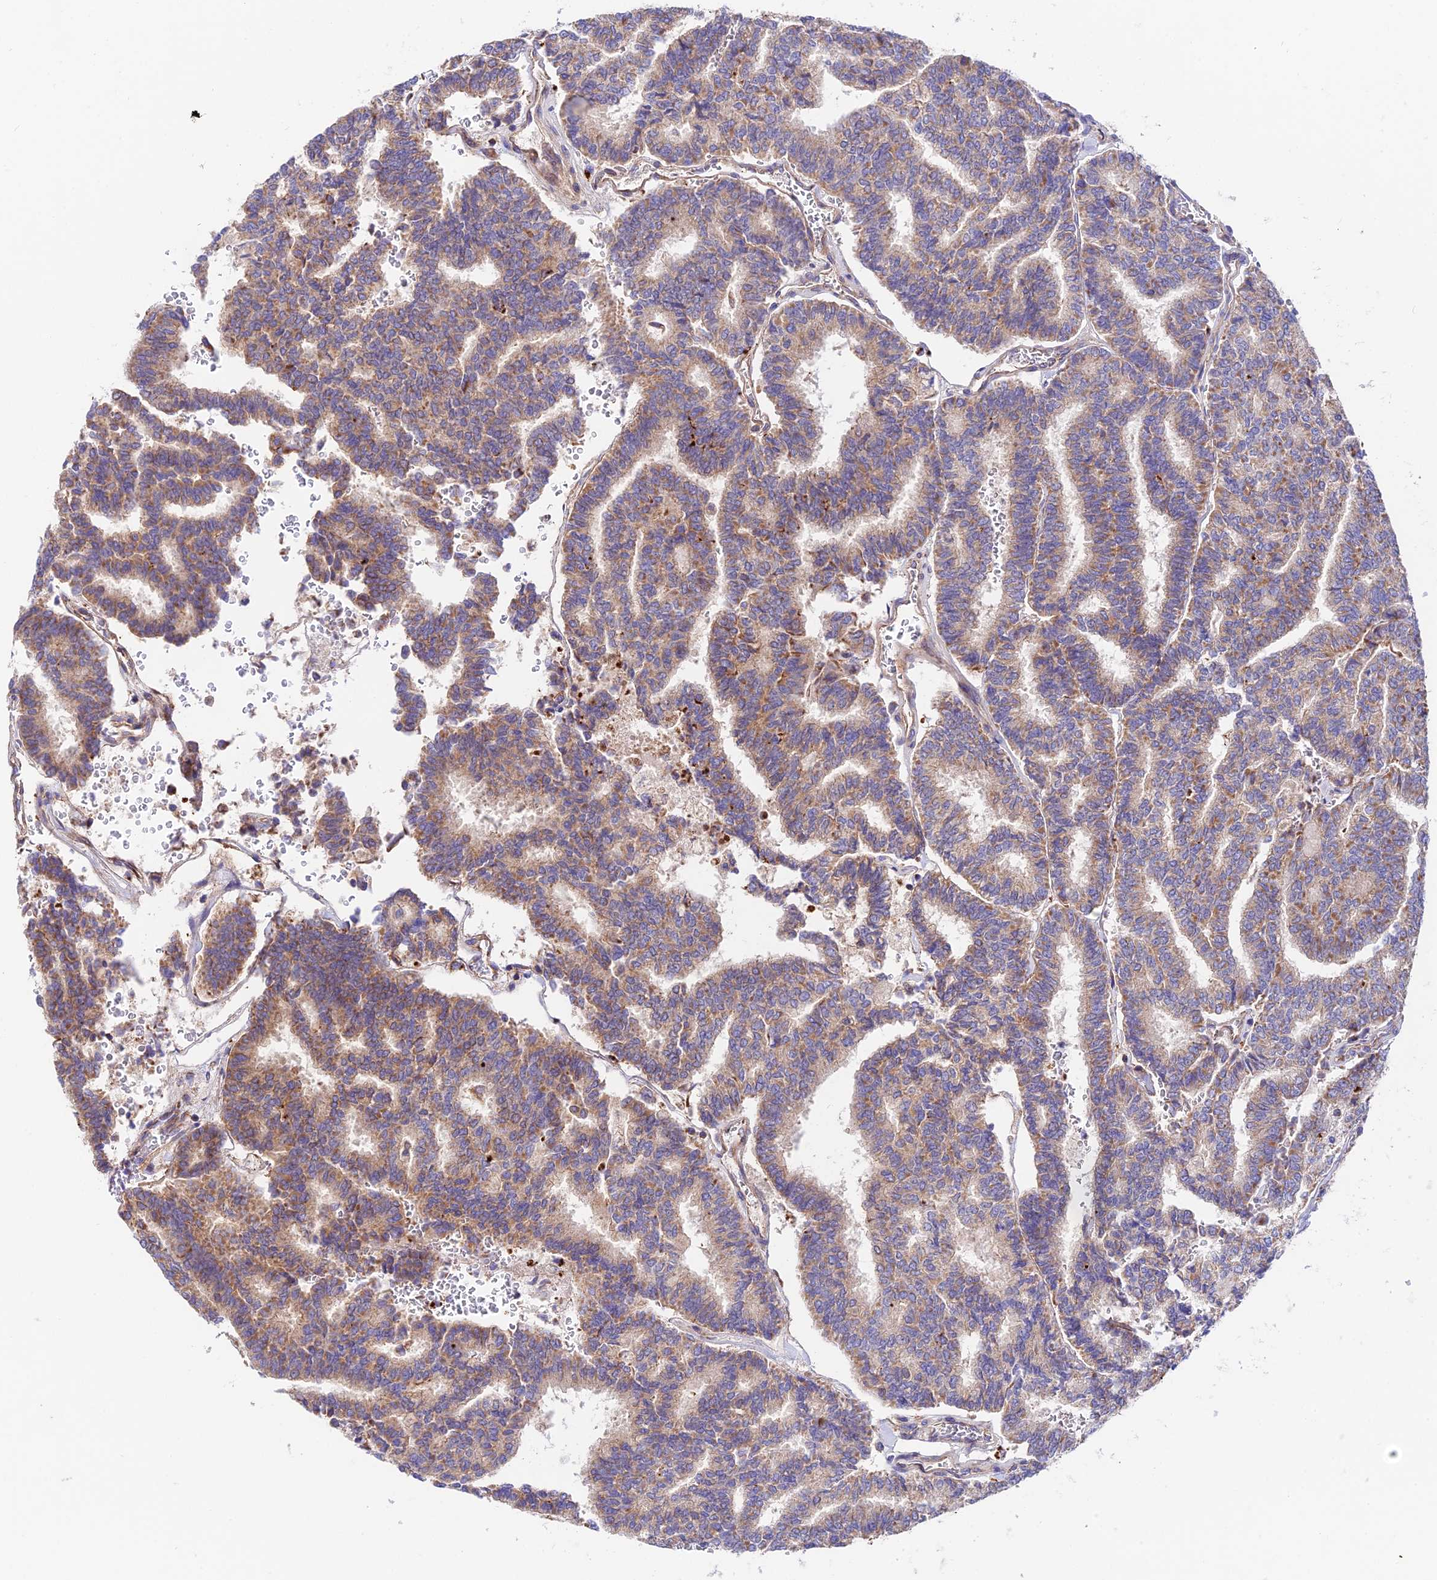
{"staining": {"intensity": "moderate", "quantity": ">75%", "location": "cytoplasmic/membranous"}, "tissue": "thyroid cancer", "cell_type": "Tumor cells", "image_type": "cancer", "snomed": [{"axis": "morphology", "description": "Papillary adenocarcinoma, NOS"}, {"axis": "topography", "description": "Thyroid gland"}], "caption": "Brown immunohistochemical staining in human thyroid cancer (papillary adenocarcinoma) demonstrates moderate cytoplasmic/membranous staining in approximately >75% of tumor cells. The staining was performed using DAB (3,3'-diaminobenzidine), with brown indicating positive protein expression. Nuclei are stained blue with hematoxylin.", "gene": "VPS13C", "patient": {"sex": "female", "age": 35}}